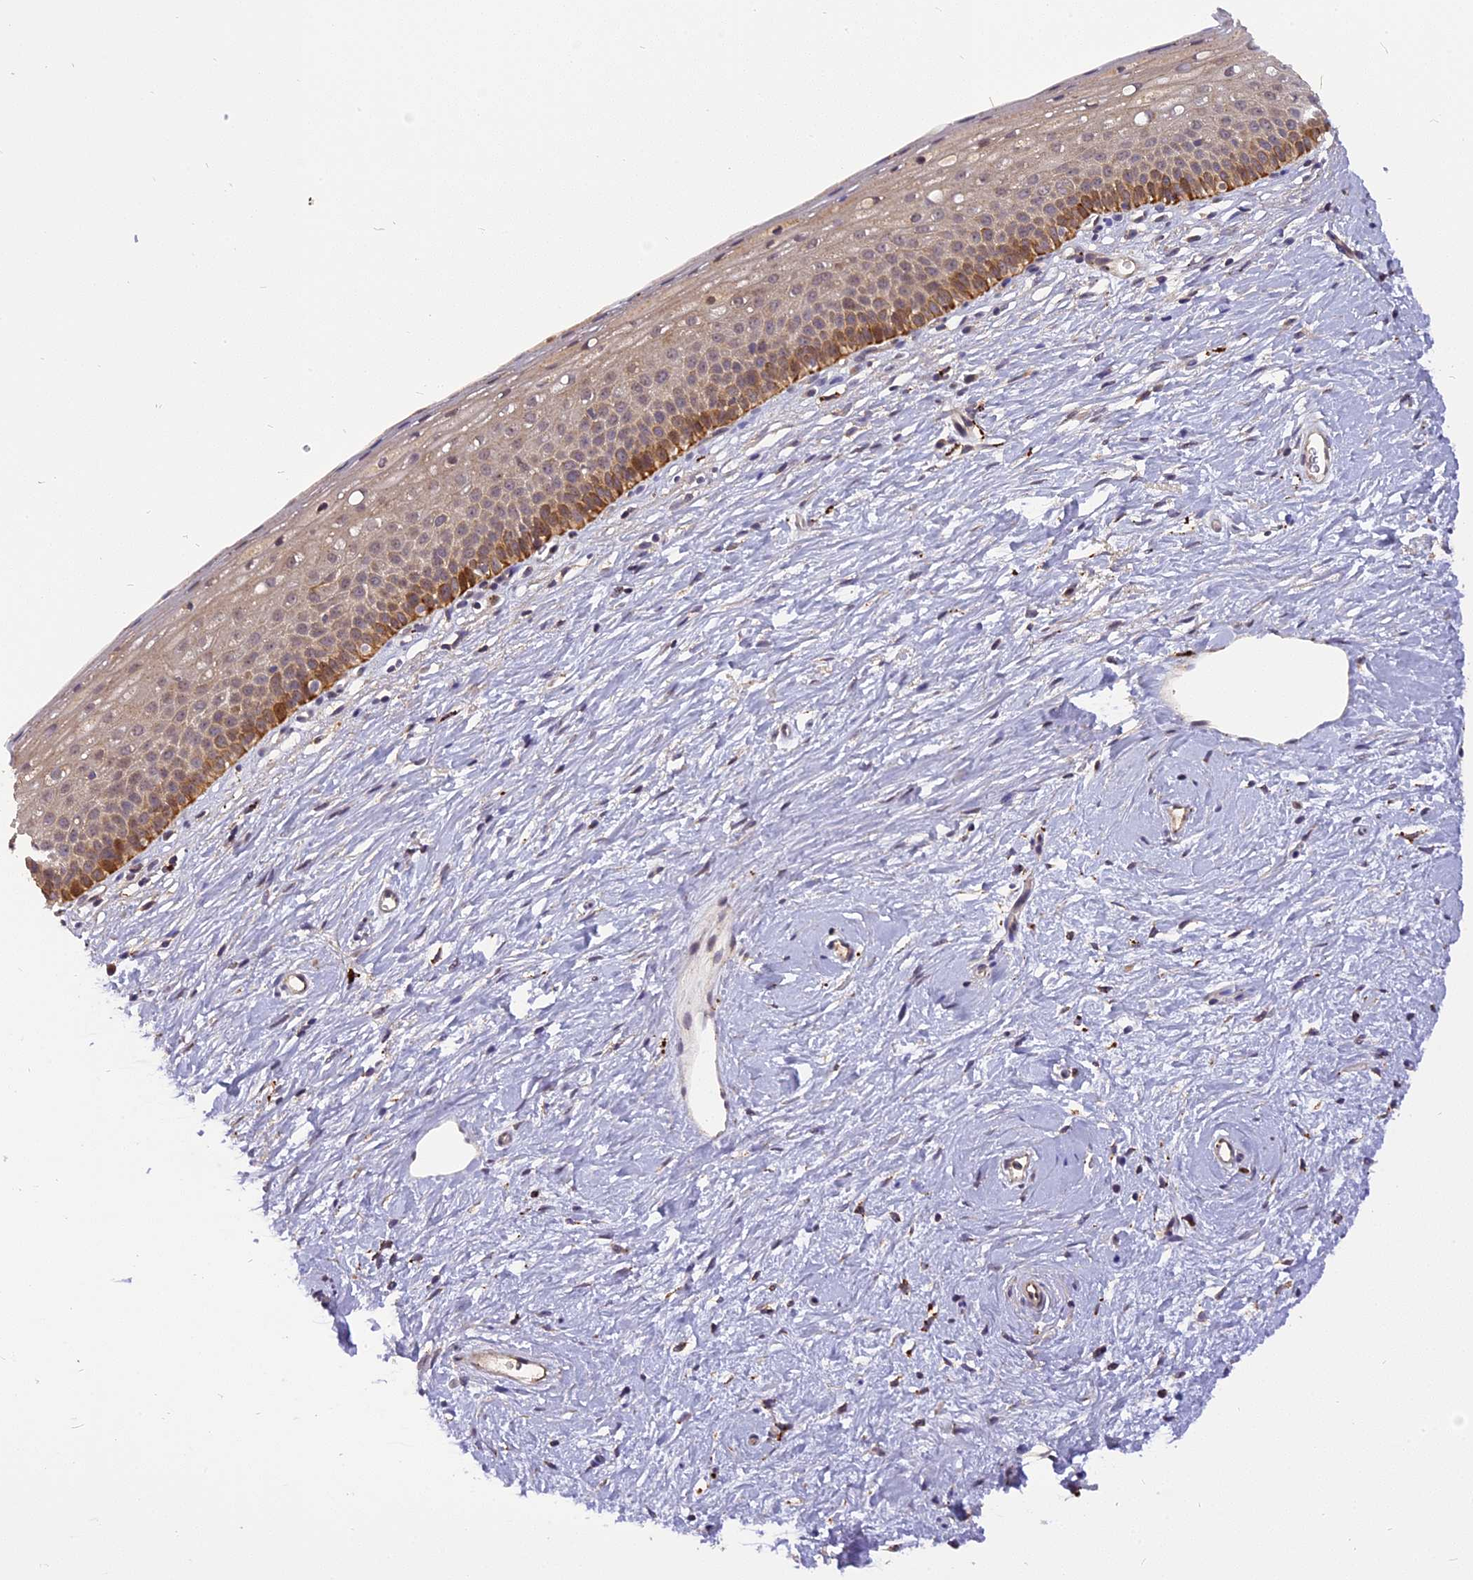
{"staining": {"intensity": "weak", "quantity": "25%-75%", "location": "cytoplasmic/membranous"}, "tissue": "cervix", "cell_type": "Glandular cells", "image_type": "normal", "snomed": [{"axis": "morphology", "description": "Normal tissue, NOS"}, {"axis": "topography", "description": "Cervix"}], "caption": "Immunohistochemistry (DAB) staining of benign human cervix exhibits weak cytoplasmic/membranous protein staining in approximately 25%-75% of glandular cells.", "gene": "FNIP2", "patient": {"sex": "female", "age": 57}}